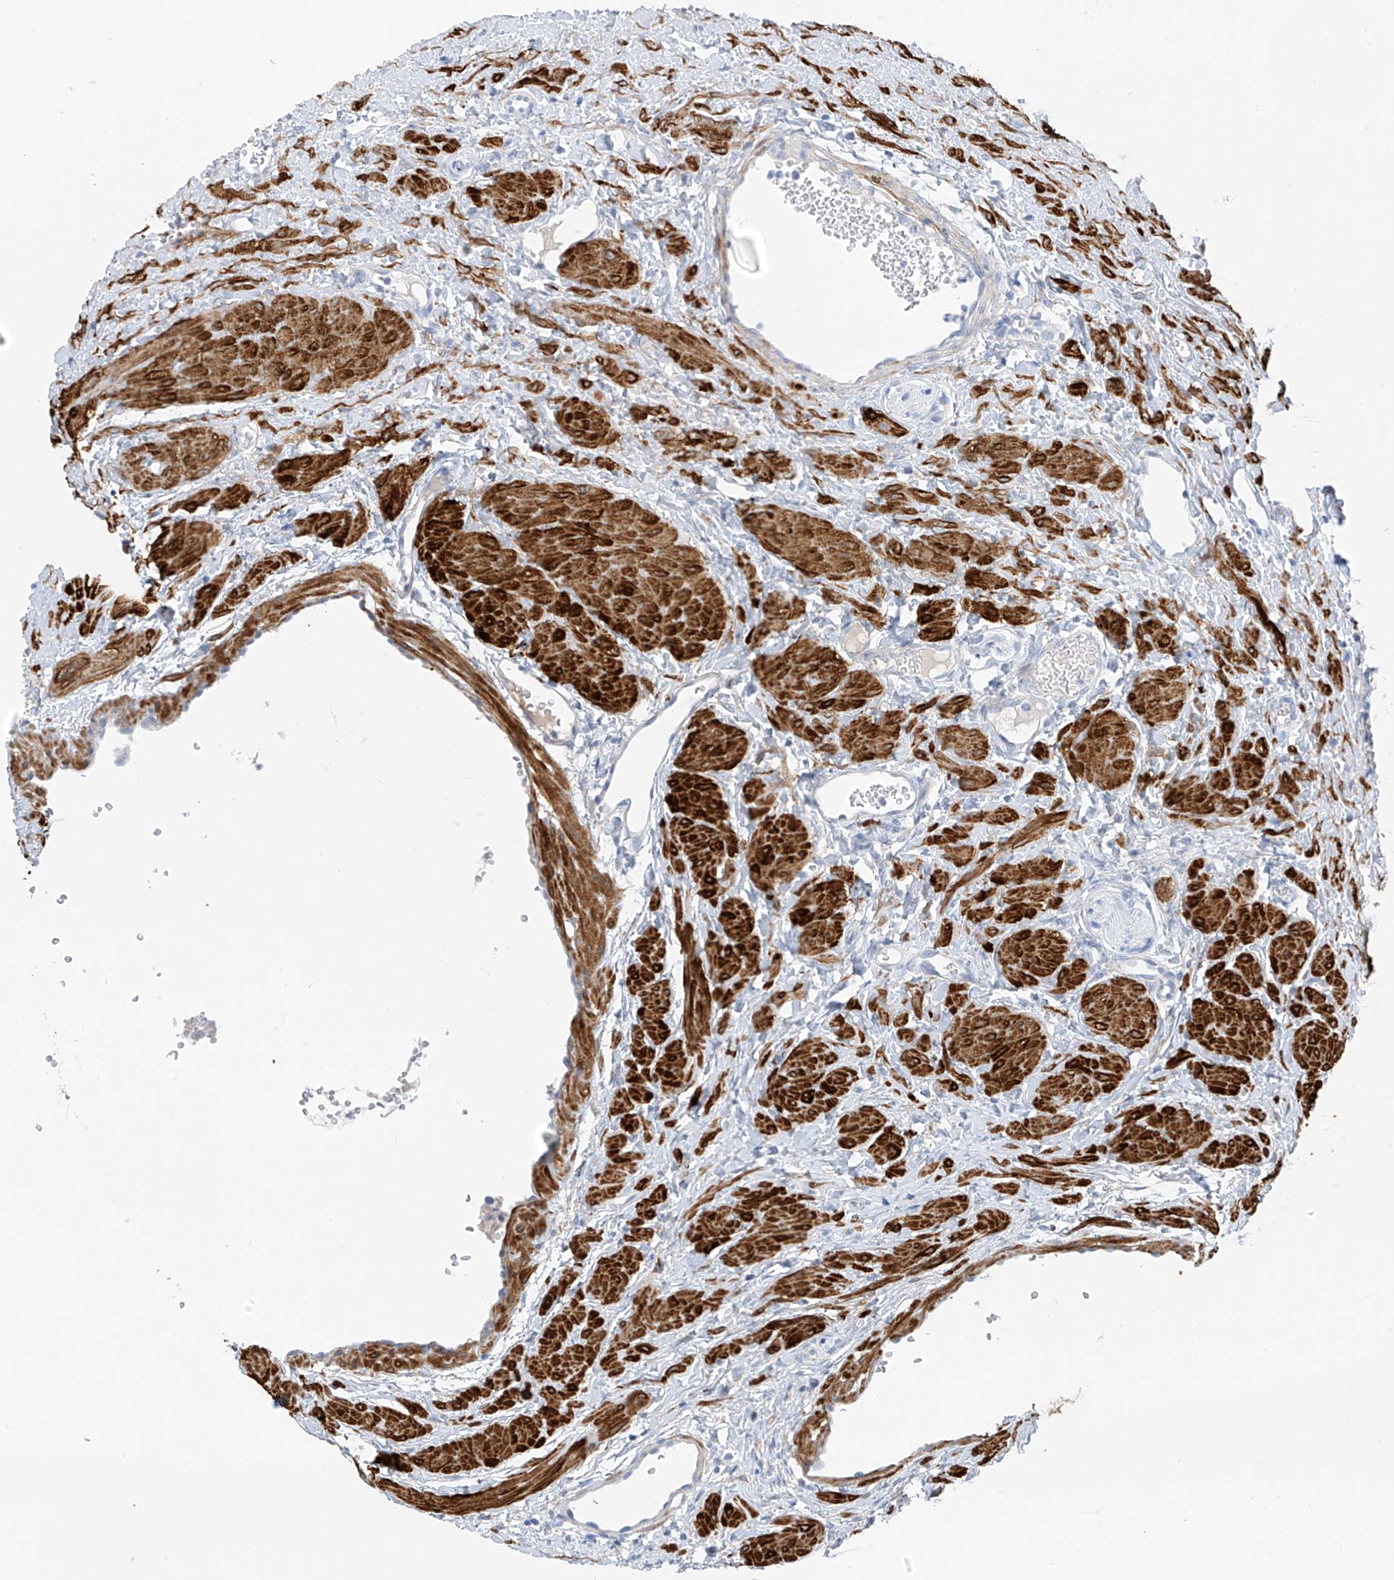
{"staining": {"intensity": "negative", "quantity": "none", "location": "none"}, "tissue": "ovary", "cell_type": "Ovarian stroma cells", "image_type": "normal", "snomed": [{"axis": "morphology", "description": "Normal tissue, NOS"}, {"axis": "morphology", "description": "Cyst, NOS"}, {"axis": "topography", "description": "Ovary"}], "caption": "A high-resolution image shows immunohistochemistry staining of unremarkable ovary, which demonstrates no significant positivity in ovarian stroma cells.", "gene": "GLMP", "patient": {"sex": "female", "age": 33}}